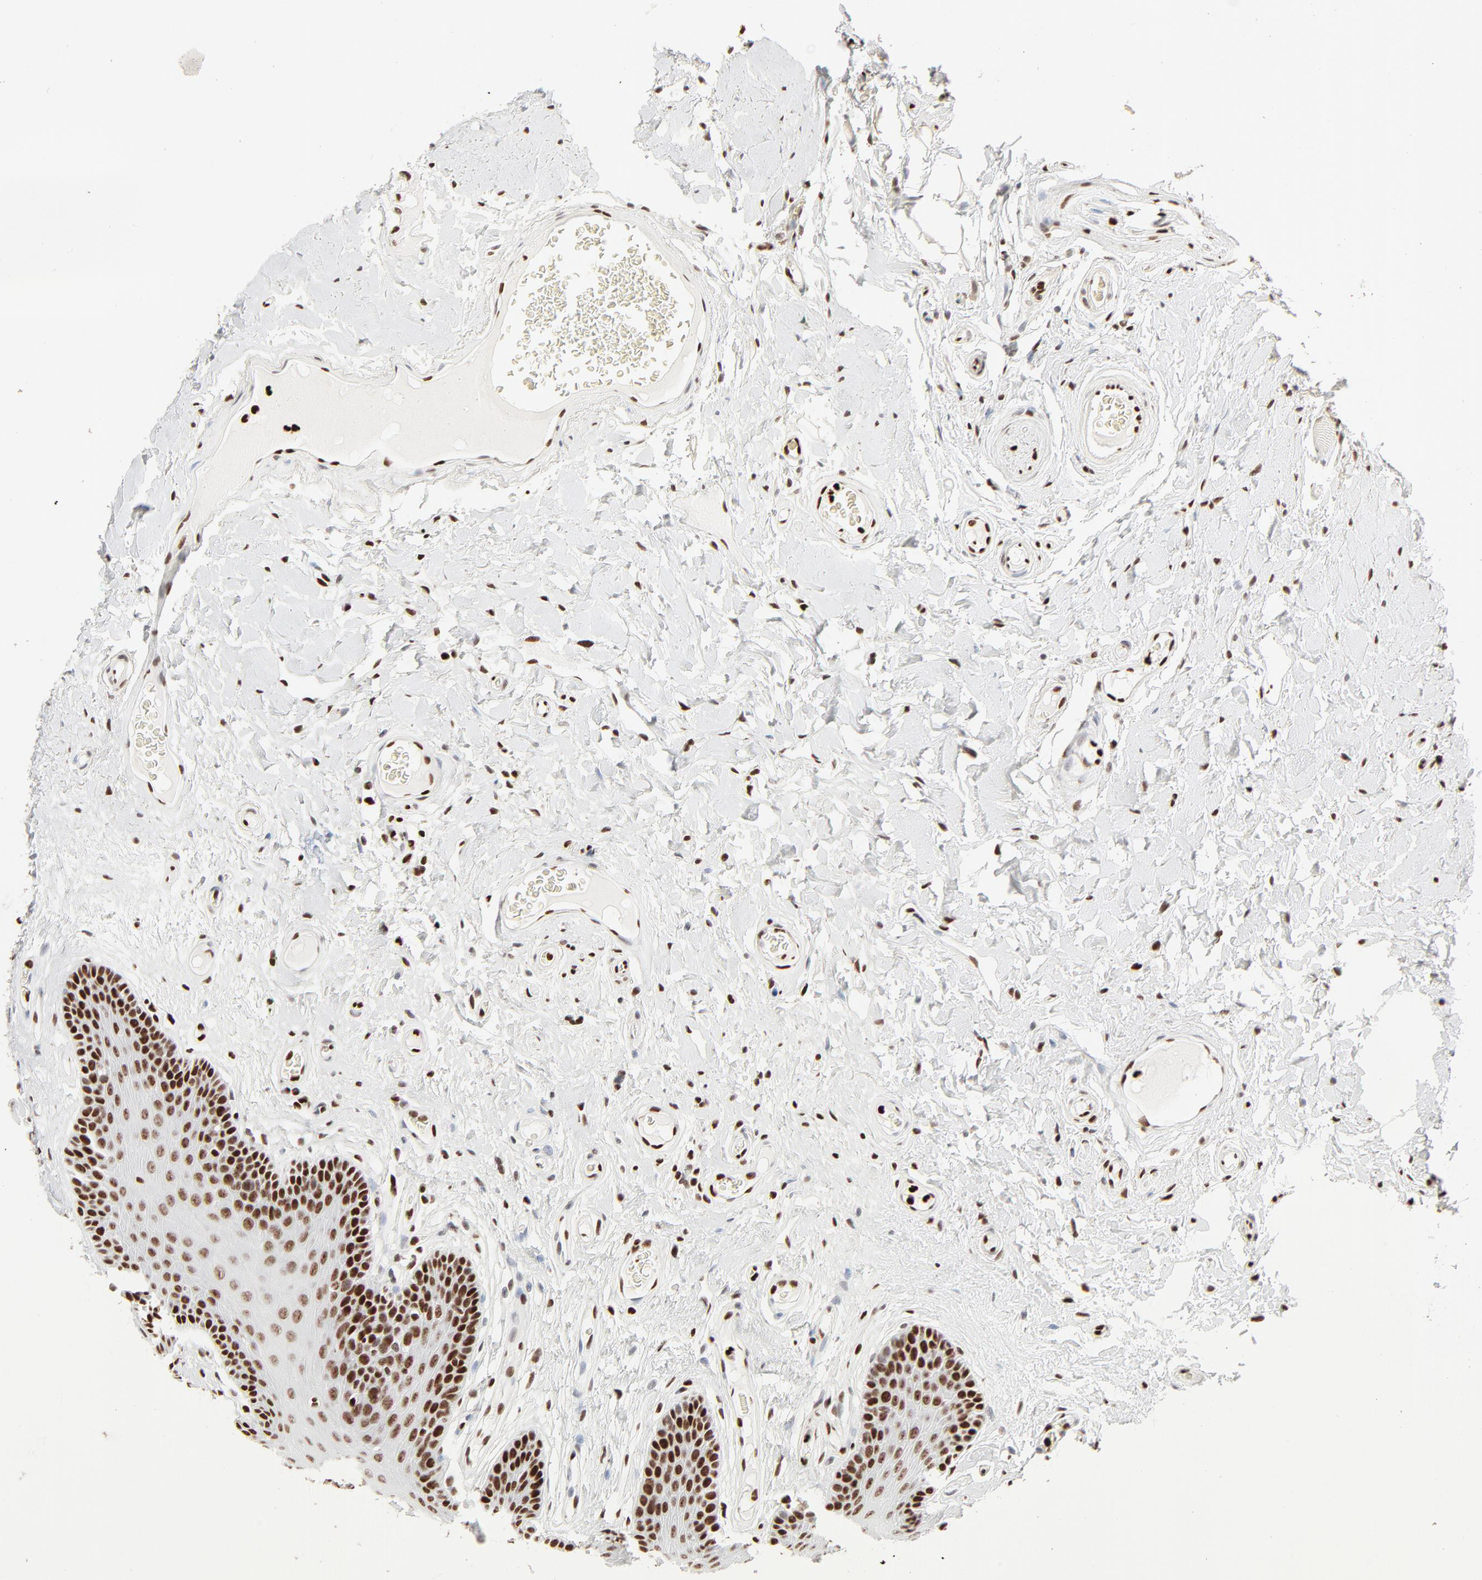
{"staining": {"intensity": "strong", "quantity": ">75%", "location": "nuclear"}, "tissue": "oral mucosa", "cell_type": "Squamous epithelial cells", "image_type": "normal", "snomed": [{"axis": "morphology", "description": "Normal tissue, NOS"}, {"axis": "morphology", "description": "Squamous cell carcinoma, NOS"}, {"axis": "topography", "description": "Skeletal muscle"}, {"axis": "topography", "description": "Oral tissue"}, {"axis": "topography", "description": "Head-Neck"}], "caption": "Protein expression analysis of unremarkable oral mucosa displays strong nuclear expression in approximately >75% of squamous epithelial cells.", "gene": "HMGB1", "patient": {"sex": "male", "age": 71}}